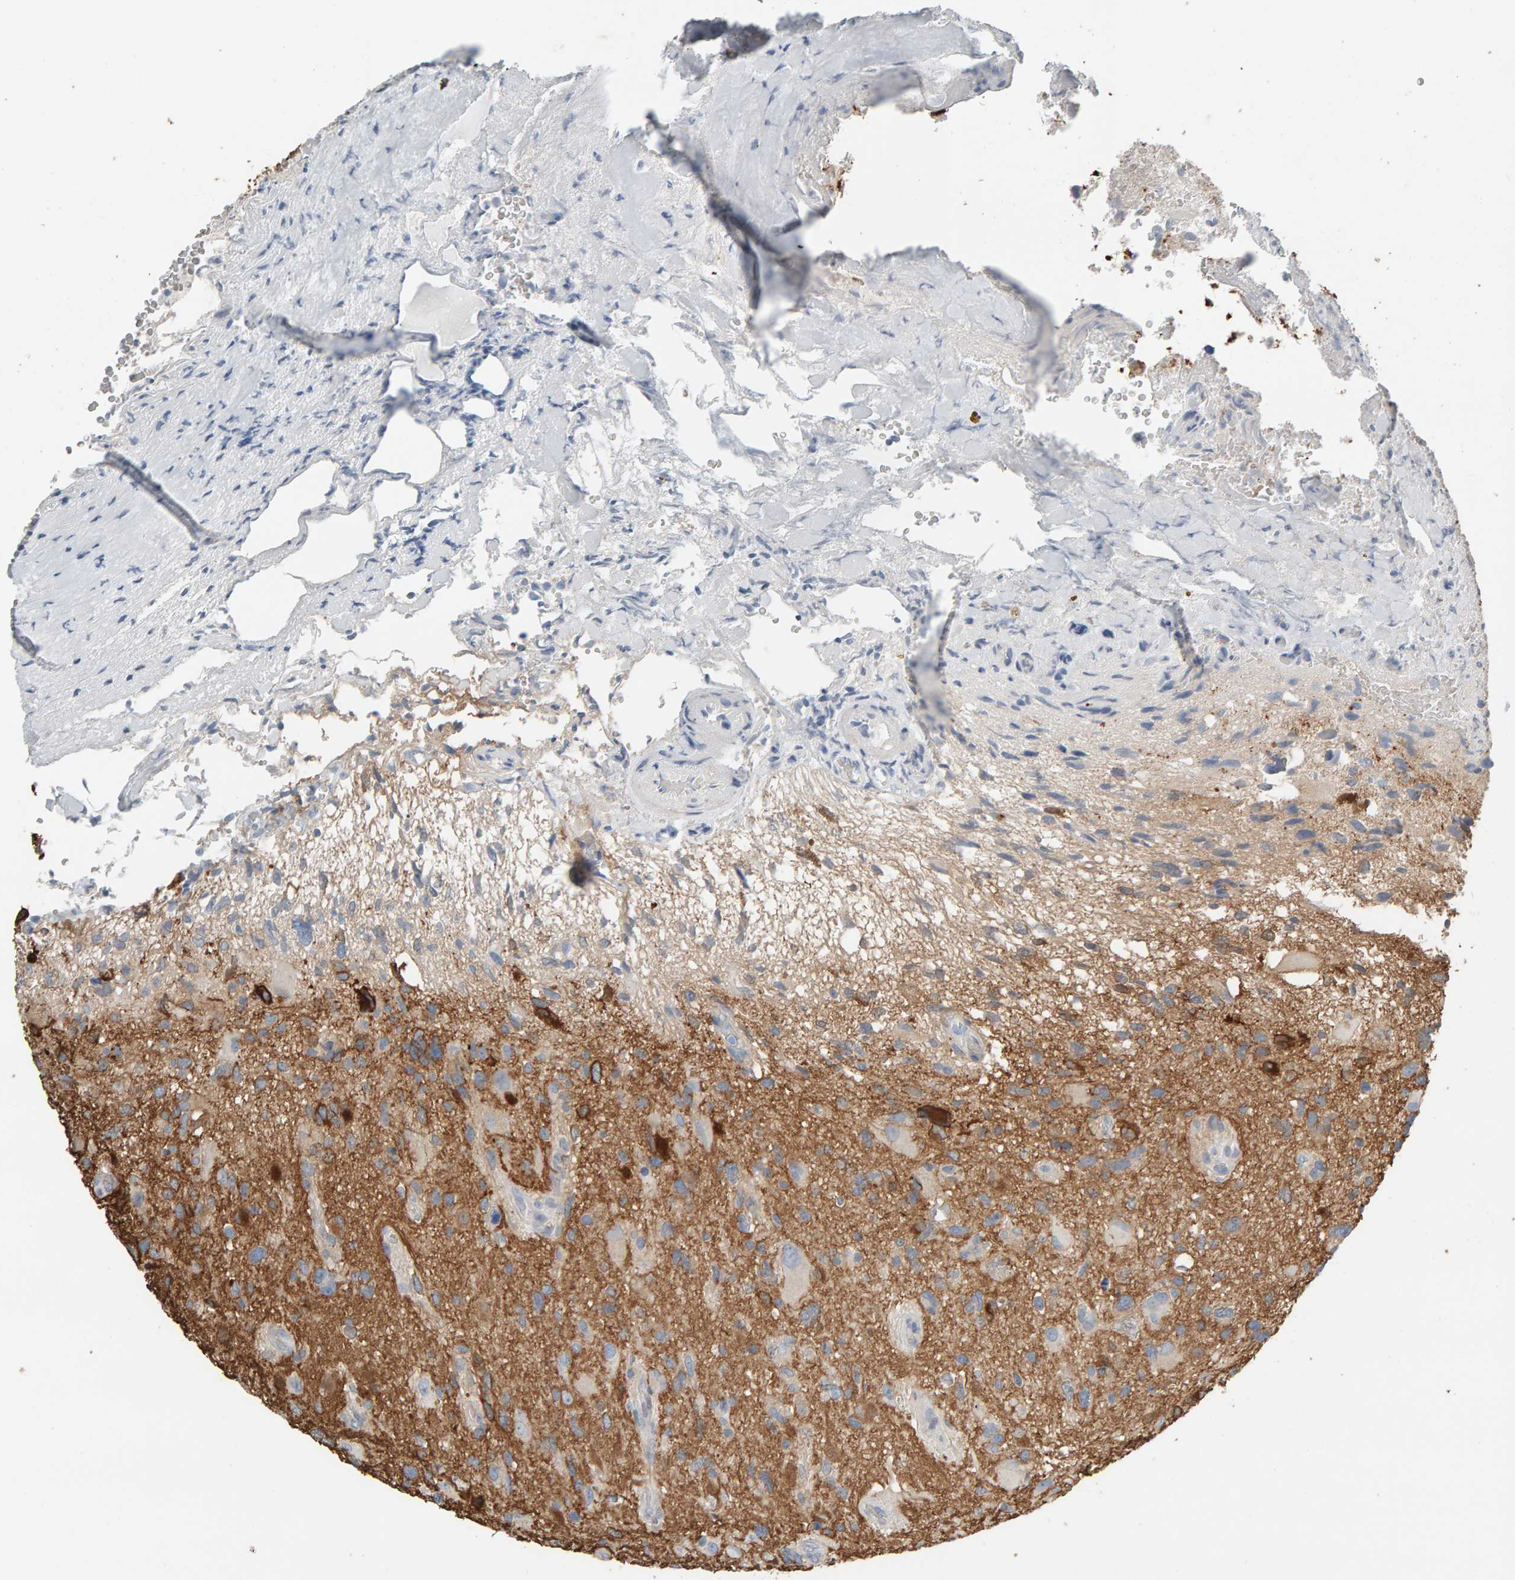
{"staining": {"intensity": "moderate", "quantity": "<25%", "location": "cytoplasmic/membranous"}, "tissue": "glioma", "cell_type": "Tumor cells", "image_type": "cancer", "snomed": [{"axis": "morphology", "description": "Glioma, malignant, High grade"}, {"axis": "topography", "description": "Brain"}], "caption": "About <25% of tumor cells in glioma reveal moderate cytoplasmic/membranous protein expression as visualized by brown immunohistochemical staining.", "gene": "IPPK", "patient": {"sex": "male", "age": 33}}